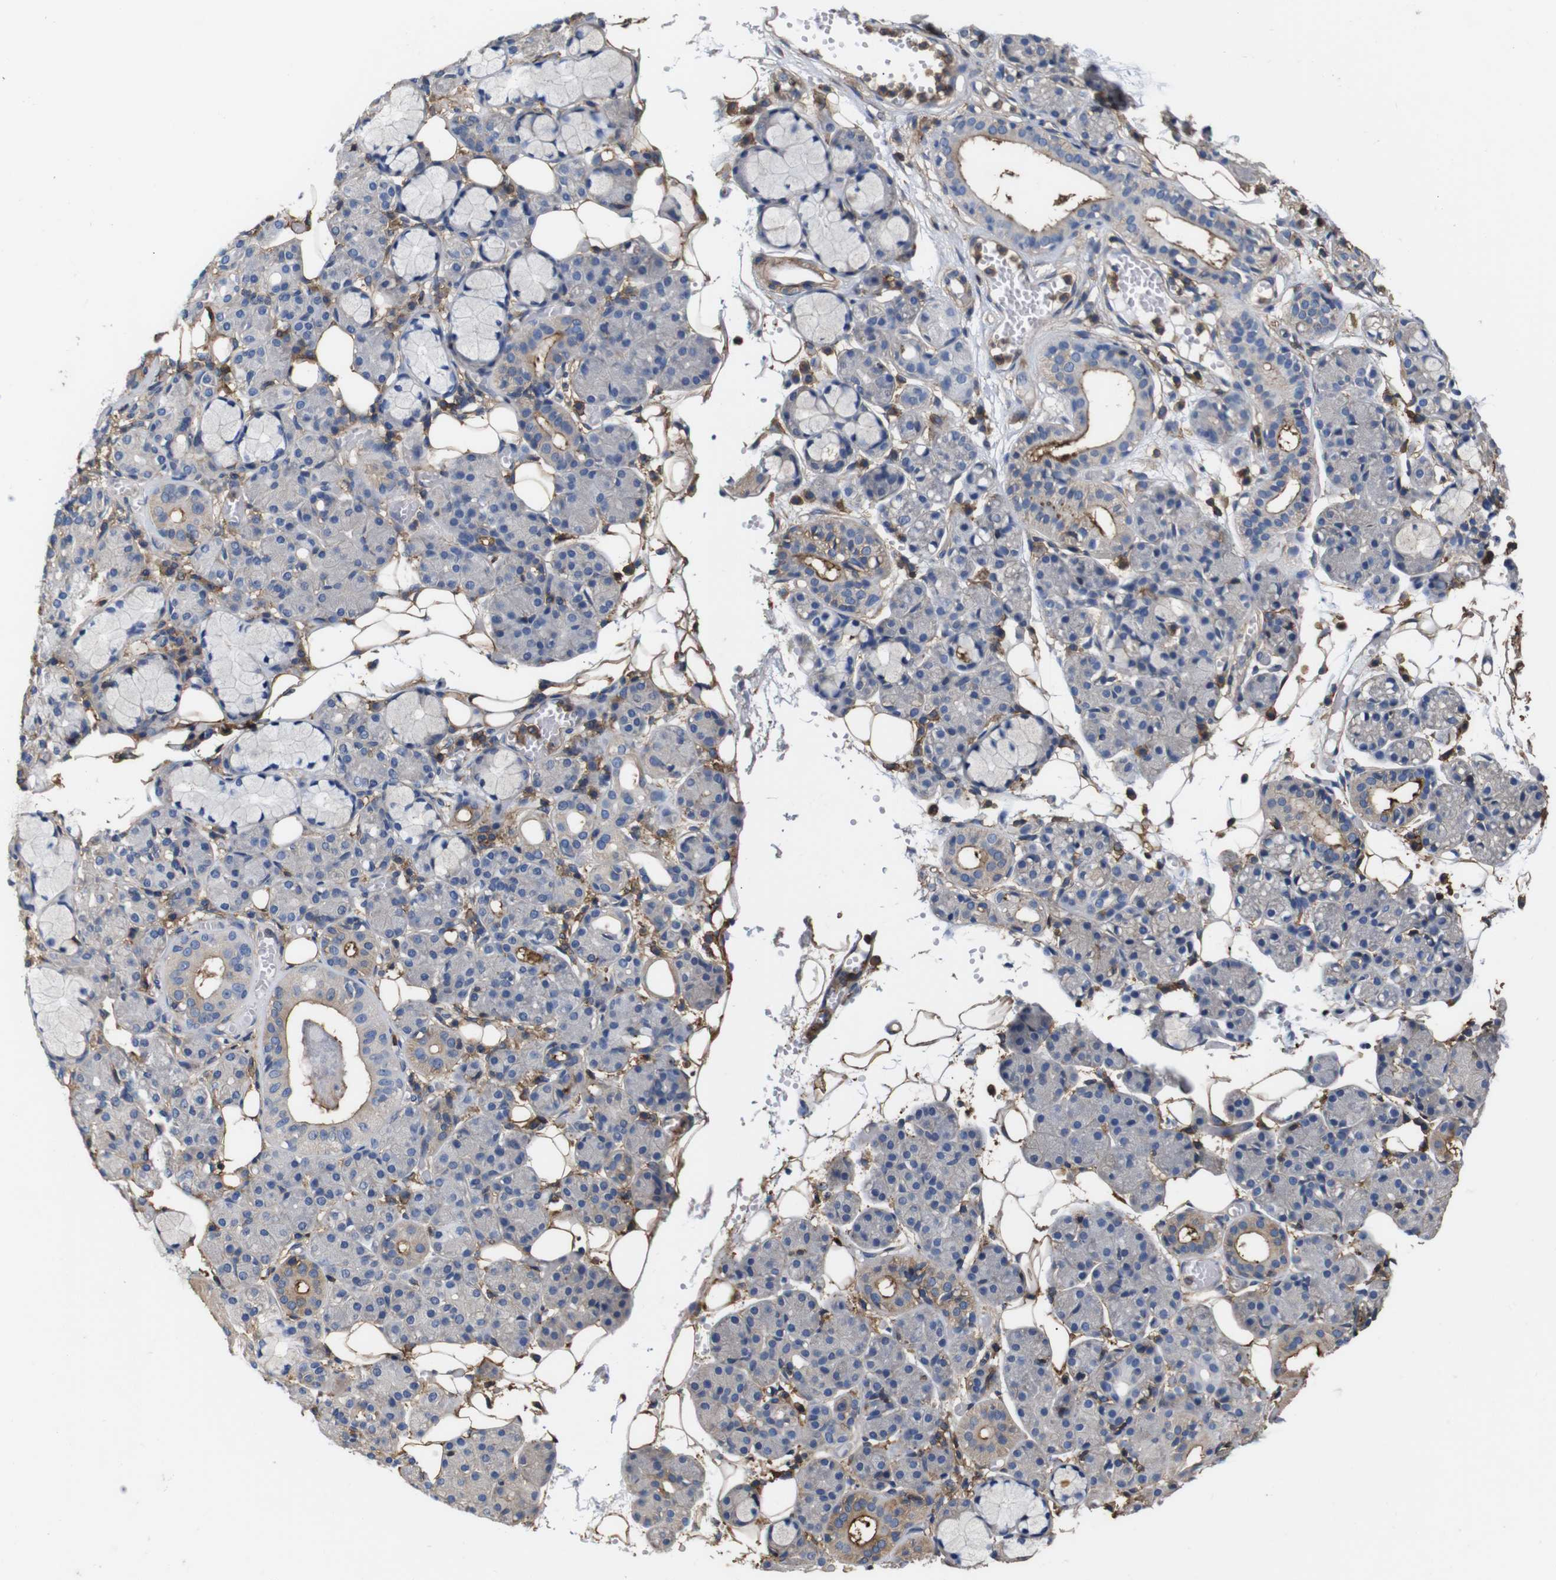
{"staining": {"intensity": "weak", "quantity": "25%-75%", "location": "cytoplasmic/membranous"}, "tissue": "salivary gland", "cell_type": "Glandular cells", "image_type": "normal", "snomed": [{"axis": "morphology", "description": "Normal tissue, NOS"}, {"axis": "topography", "description": "Salivary gland"}], "caption": "Immunohistochemistry (IHC) micrograph of benign salivary gland: human salivary gland stained using IHC exhibits low levels of weak protein expression localized specifically in the cytoplasmic/membranous of glandular cells, appearing as a cytoplasmic/membranous brown color.", "gene": "PI4KA", "patient": {"sex": "male", "age": 63}}